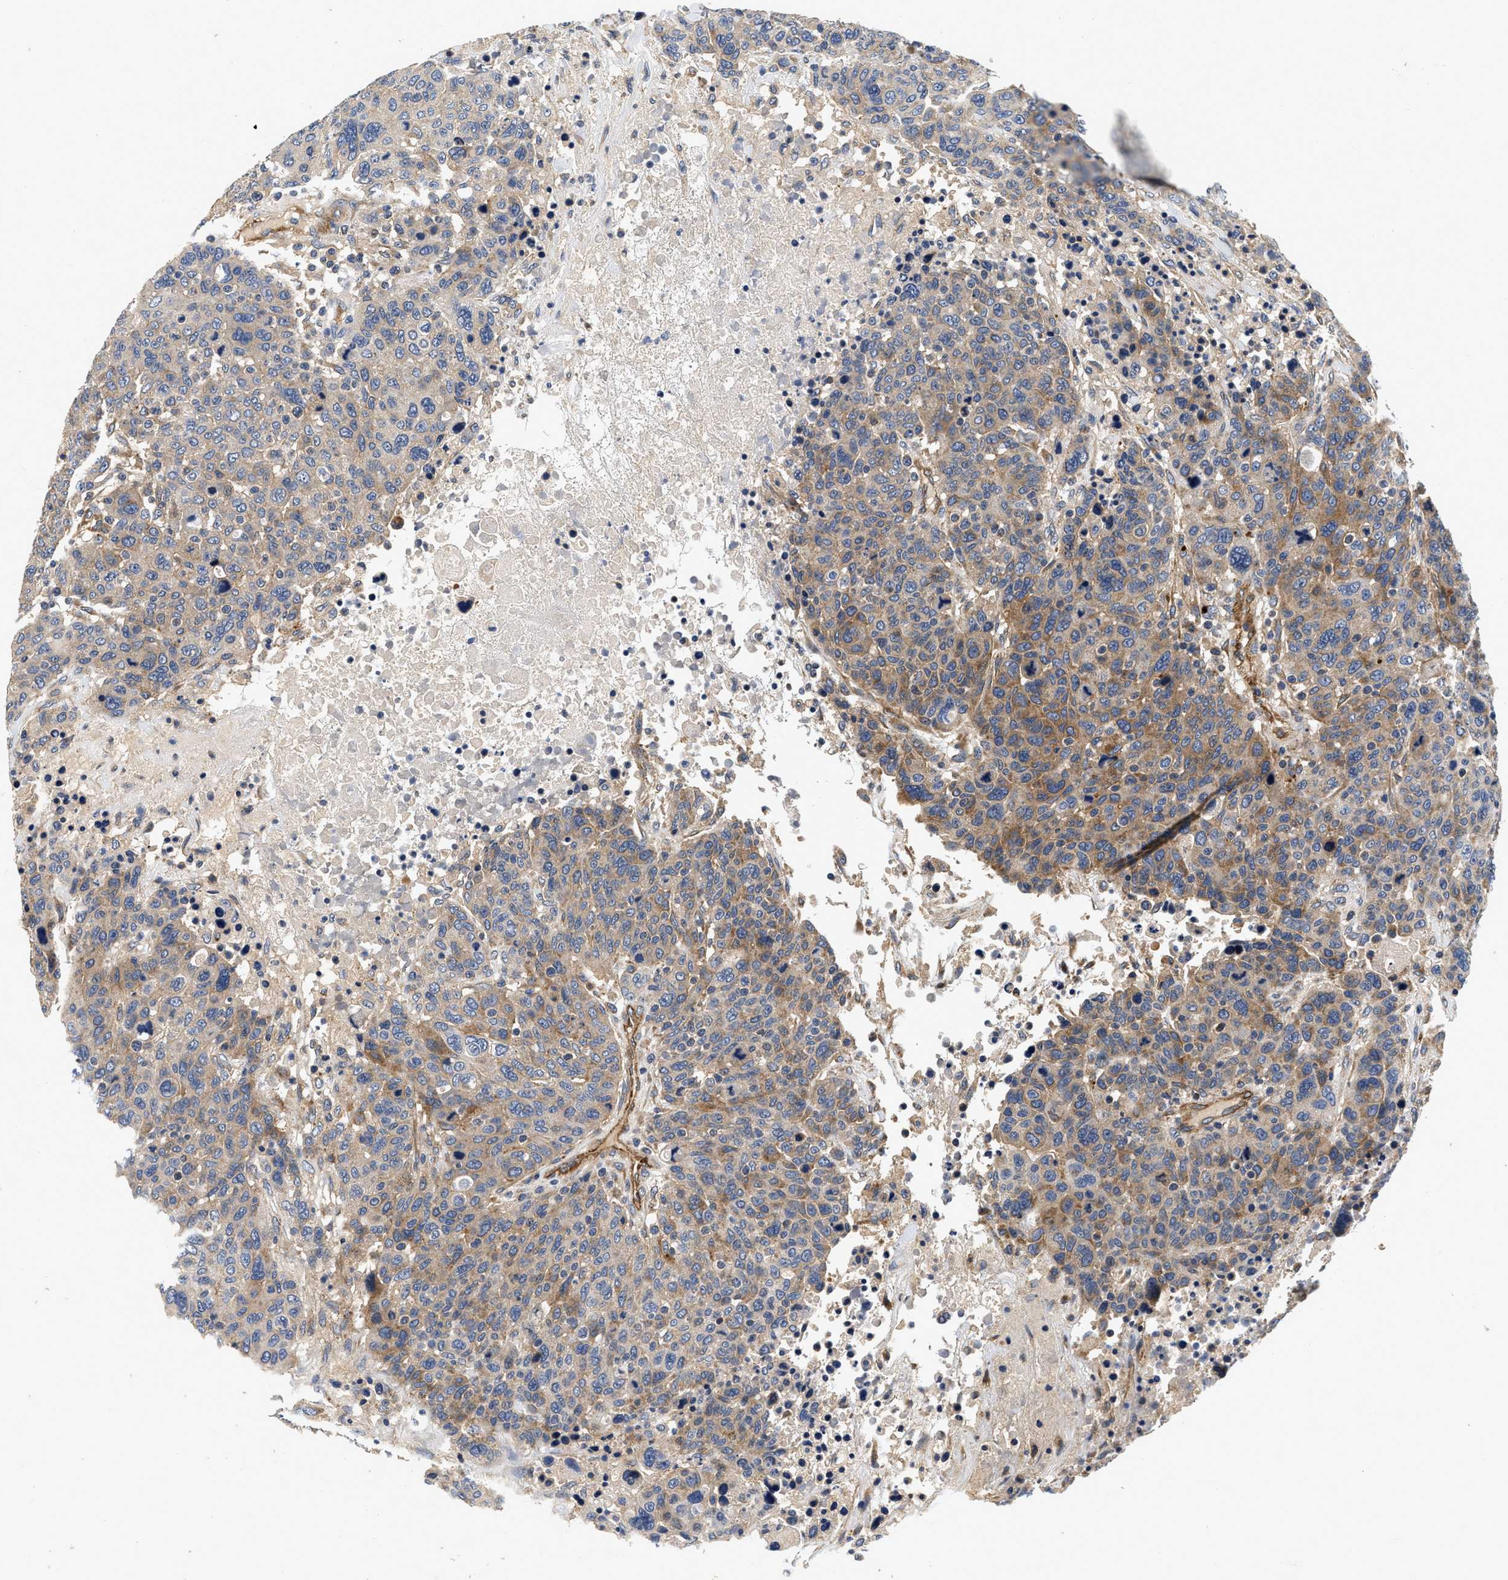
{"staining": {"intensity": "weak", "quantity": ">75%", "location": "cytoplasmic/membranous"}, "tissue": "breast cancer", "cell_type": "Tumor cells", "image_type": "cancer", "snomed": [{"axis": "morphology", "description": "Duct carcinoma"}, {"axis": "topography", "description": "Breast"}], "caption": "Breast cancer stained for a protein (brown) shows weak cytoplasmic/membranous positive staining in about >75% of tumor cells.", "gene": "NME6", "patient": {"sex": "female", "age": 37}}